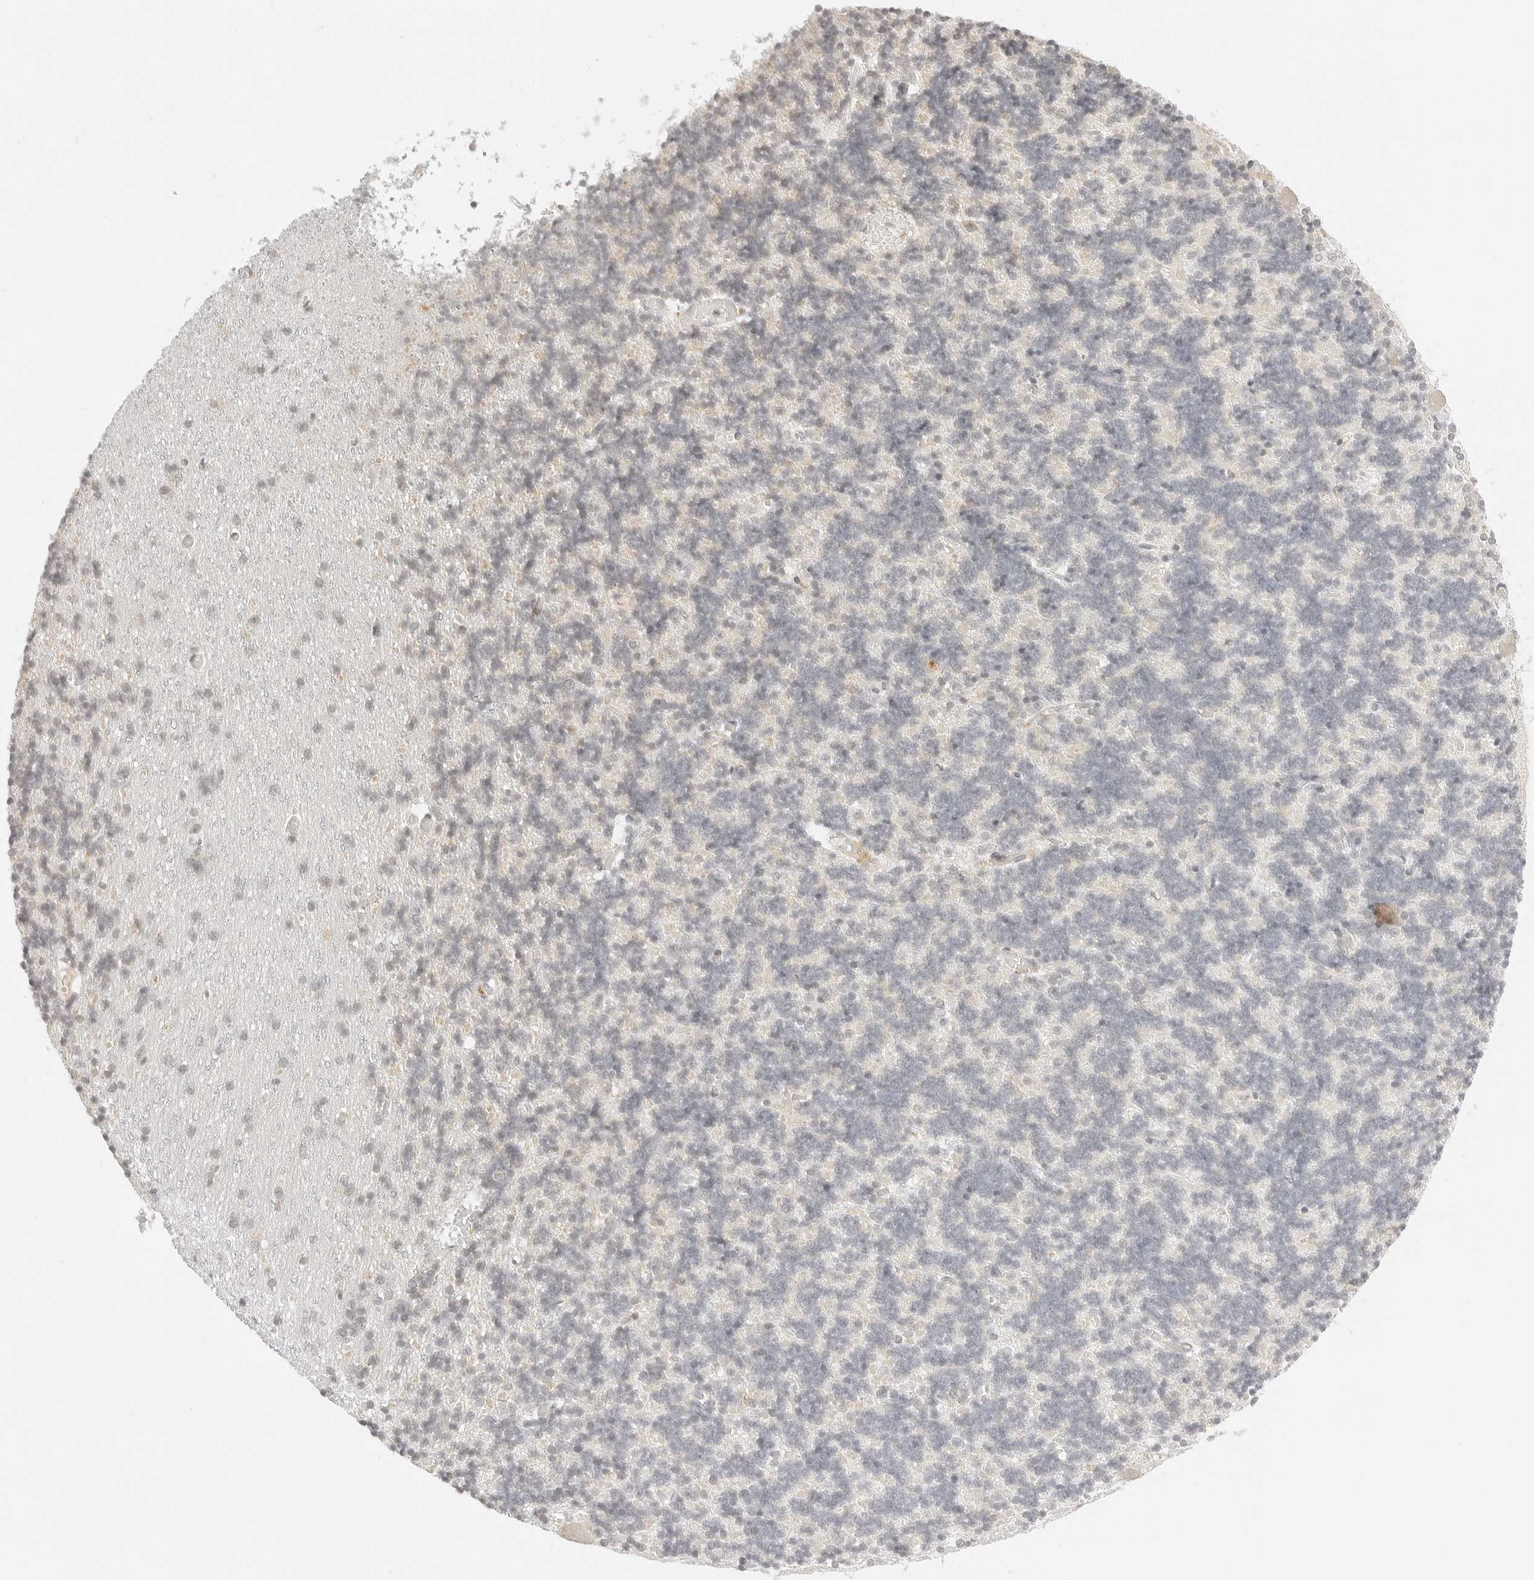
{"staining": {"intensity": "negative", "quantity": "none", "location": "none"}, "tissue": "cerebellum", "cell_type": "Cells in granular layer", "image_type": "normal", "snomed": [{"axis": "morphology", "description": "Normal tissue, NOS"}, {"axis": "topography", "description": "Cerebellum"}], "caption": "This histopathology image is of unremarkable cerebellum stained with IHC to label a protein in brown with the nuclei are counter-stained blue. There is no expression in cells in granular layer. The staining is performed using DAB brown chromogen with nuclei counter-stained in using hematoxylin.", "gene": "SEPTIN4", "patient": {"sex": "male", "age": 37}}